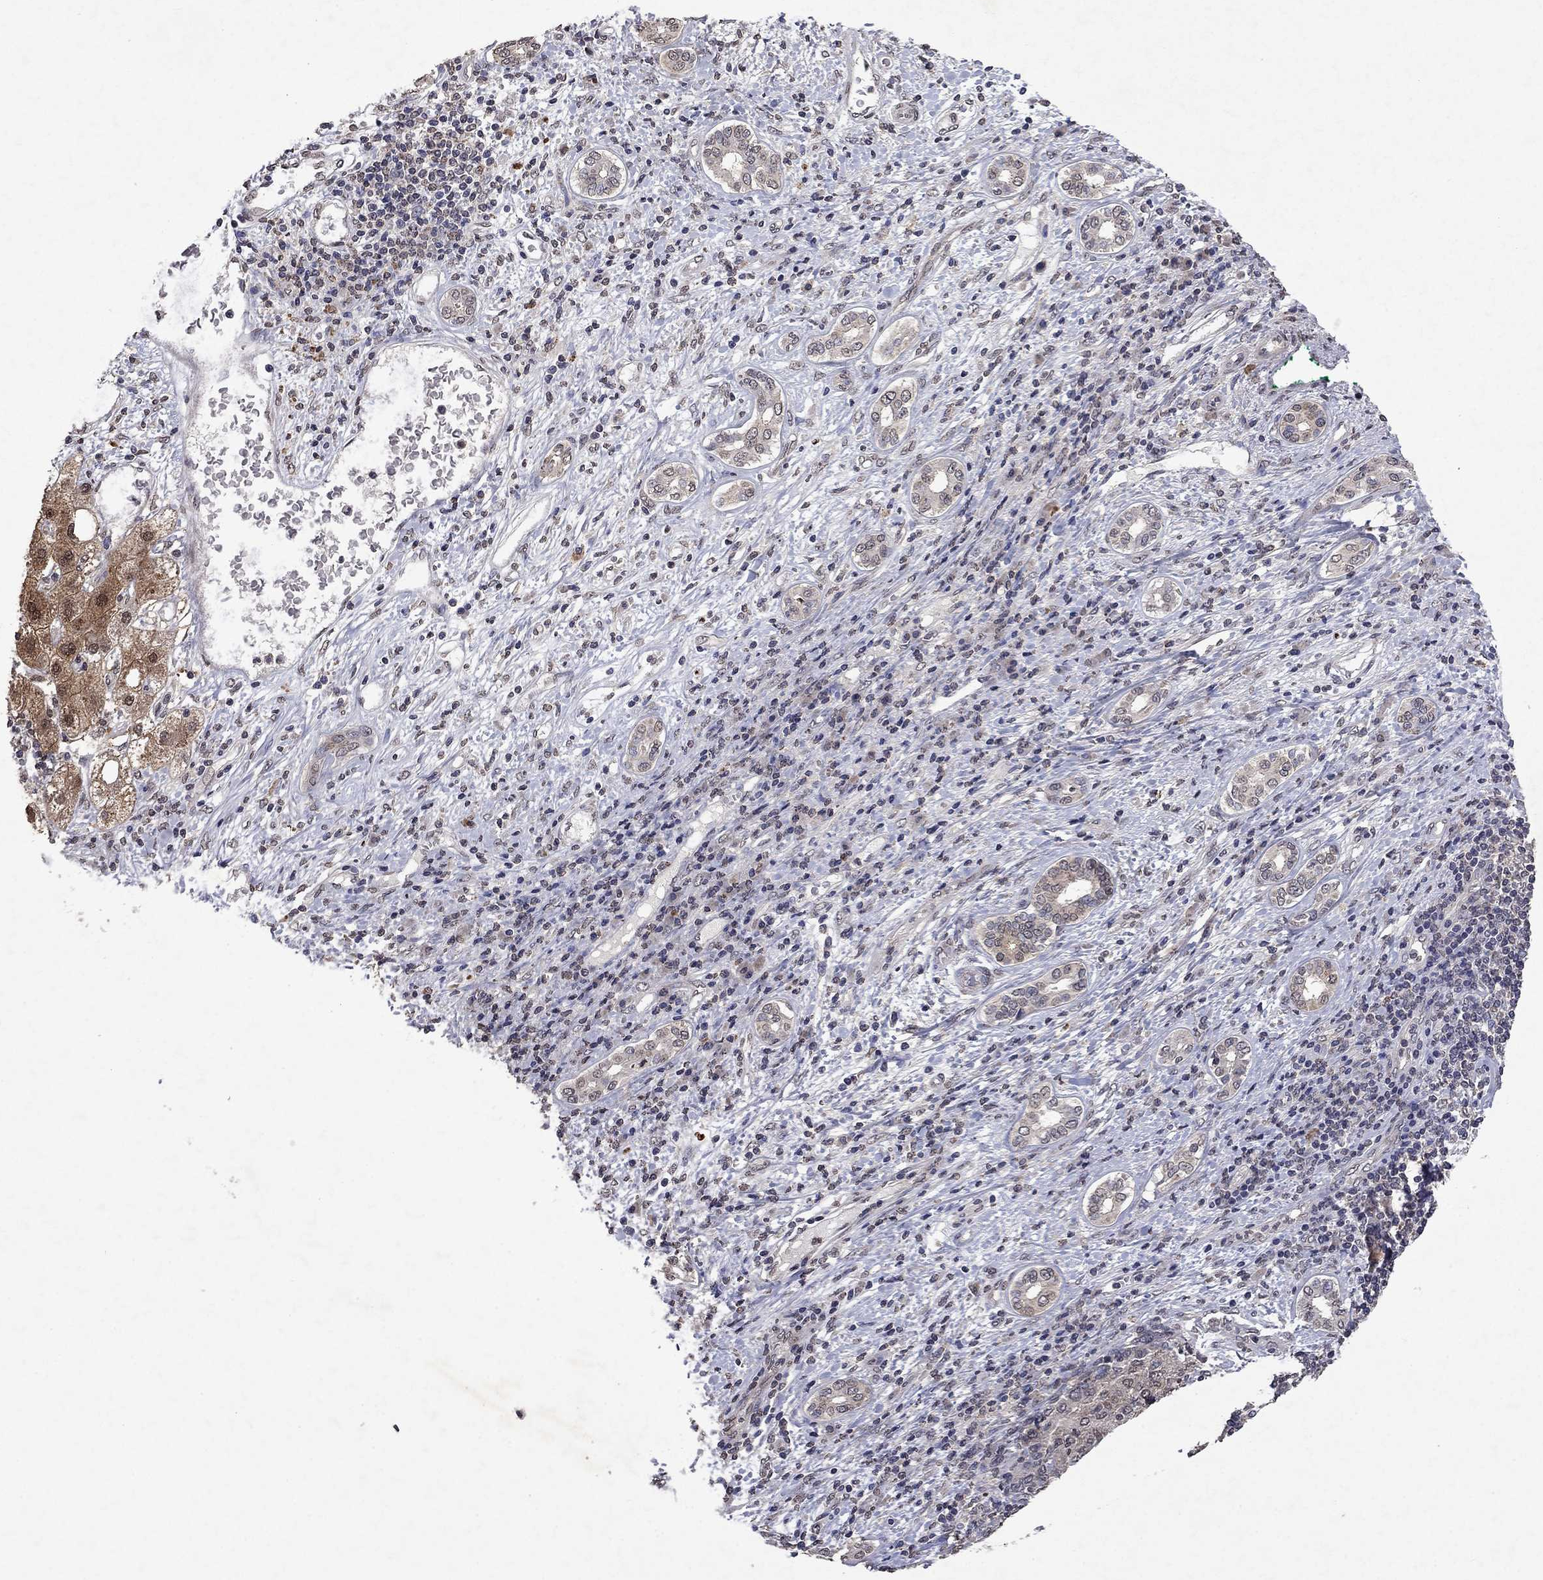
{"staining": {"intensity": "moderate", "quantity": "25%-75%", "location": "cytoplasmic/membranous,nuclear"}, "tissue": "liver cancer", "cell_type": "Tumor cells", "image_type": "cancer", "snomed": [{"axis": "morphology", "description": "Carcinoma, Hepatocellular, NOS"}, {"axis": "topography", "description": "Liver"}], "caption": "Human liver cancer stained with a protein marker demonstrates moderate staining in tumor cells.", "gene": "TTC38", "patient": {"sex": "male", "age": 65}}